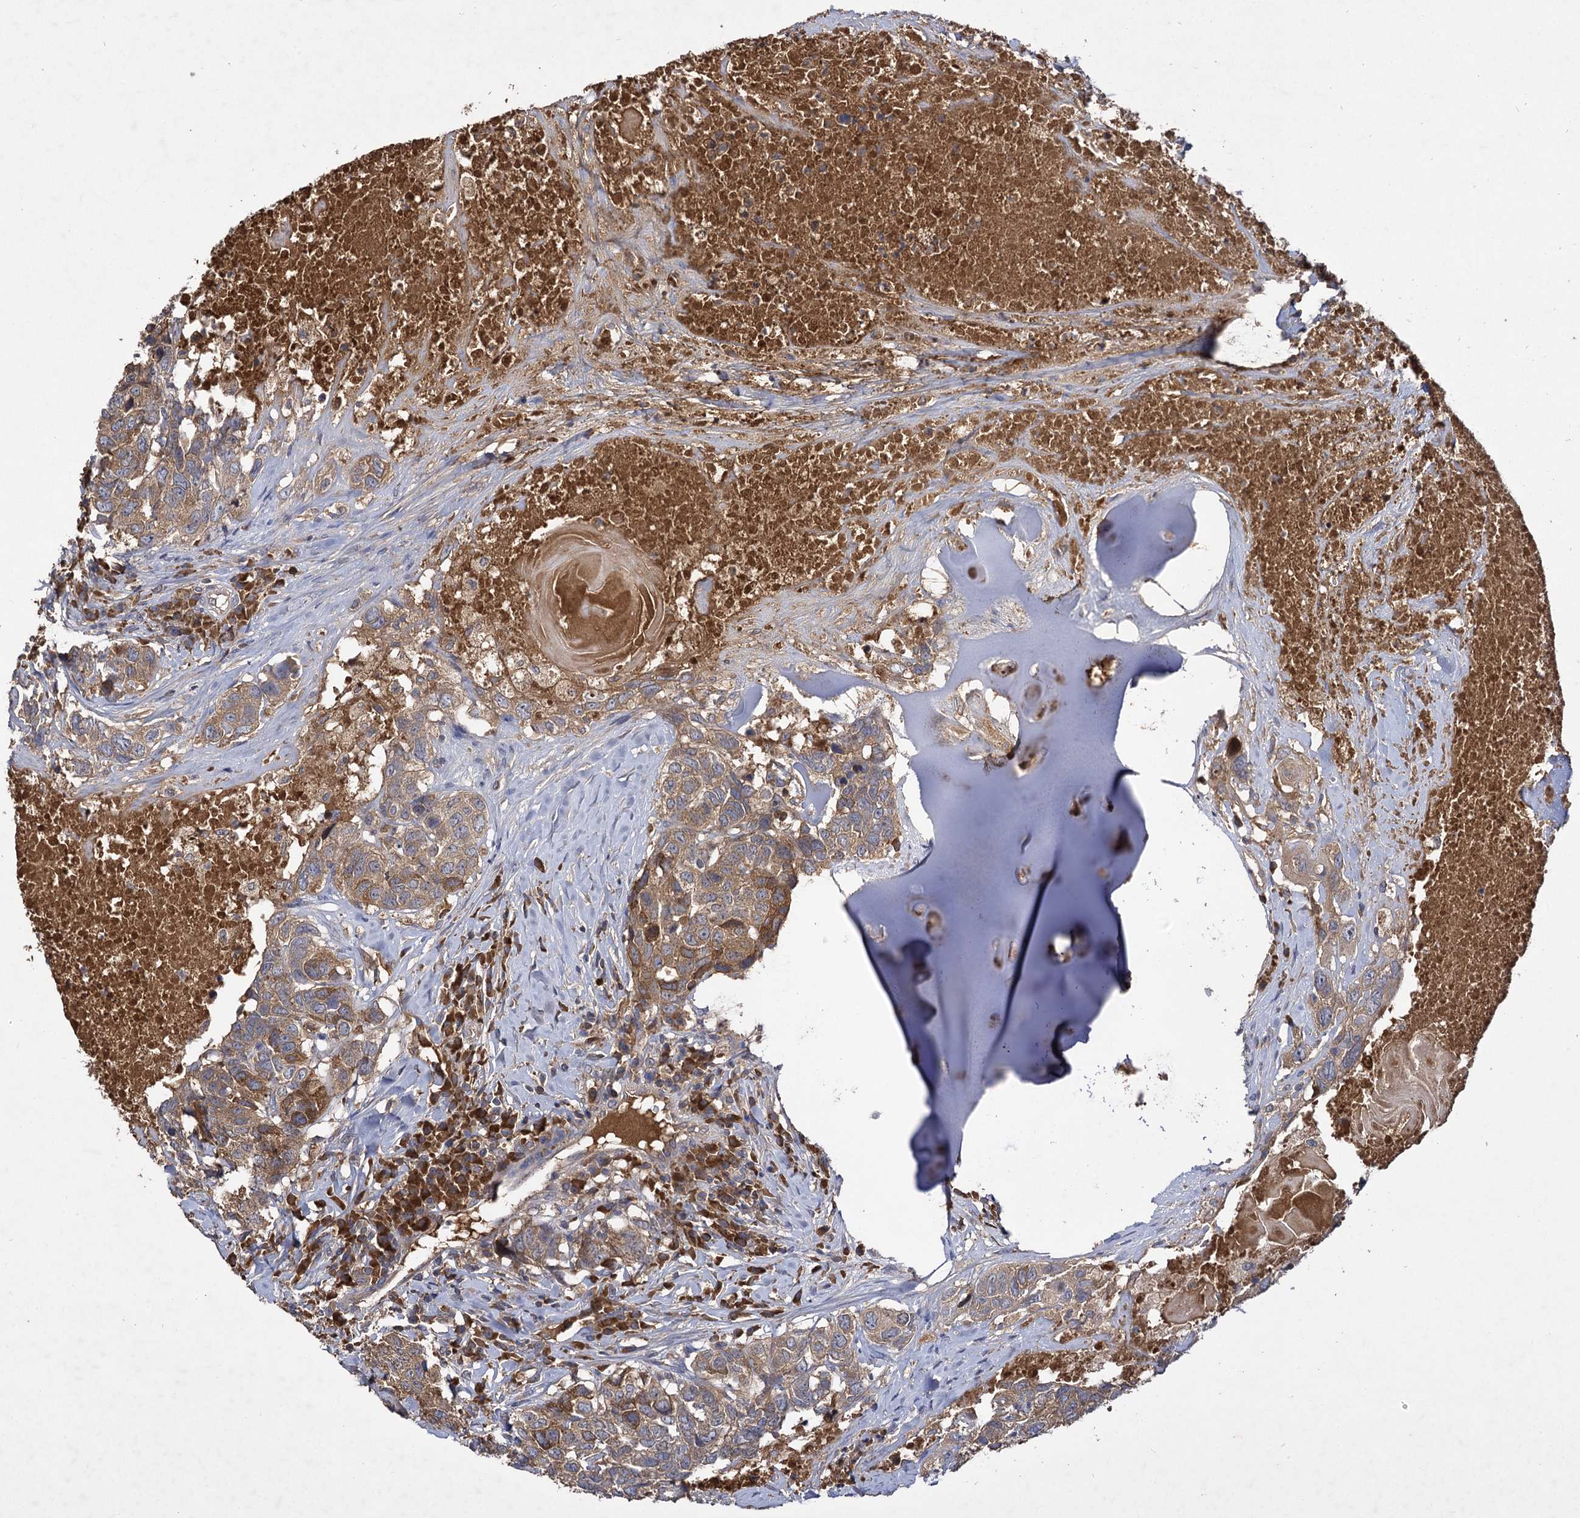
{"staining": {"intensity": "moderate", "quantity": "<25%", "location": "cytoplasmic/membranous"}, "tissue": "head and neck cancer", "cell_type": "Tumor cells", "image_type": "cancer", "snomed": [{"axis": "morphology", "description": "Squamous cell carcinoma, NOS"}, {"axis": "topography", "description": "Head-Neck"}], "caption": "The micrograph reveals immunohistochemical staining of head and neck squamous cell carcinoma. There is moderate cytoplasmic/membranous positivity is present in approximately <25% of tumor cells. Immunohistochemistry (ihc) stains the protein in brown and the nuclei are stained blue.", "gene": "USP50", "patient": {"sex": "male", "age": 66}}